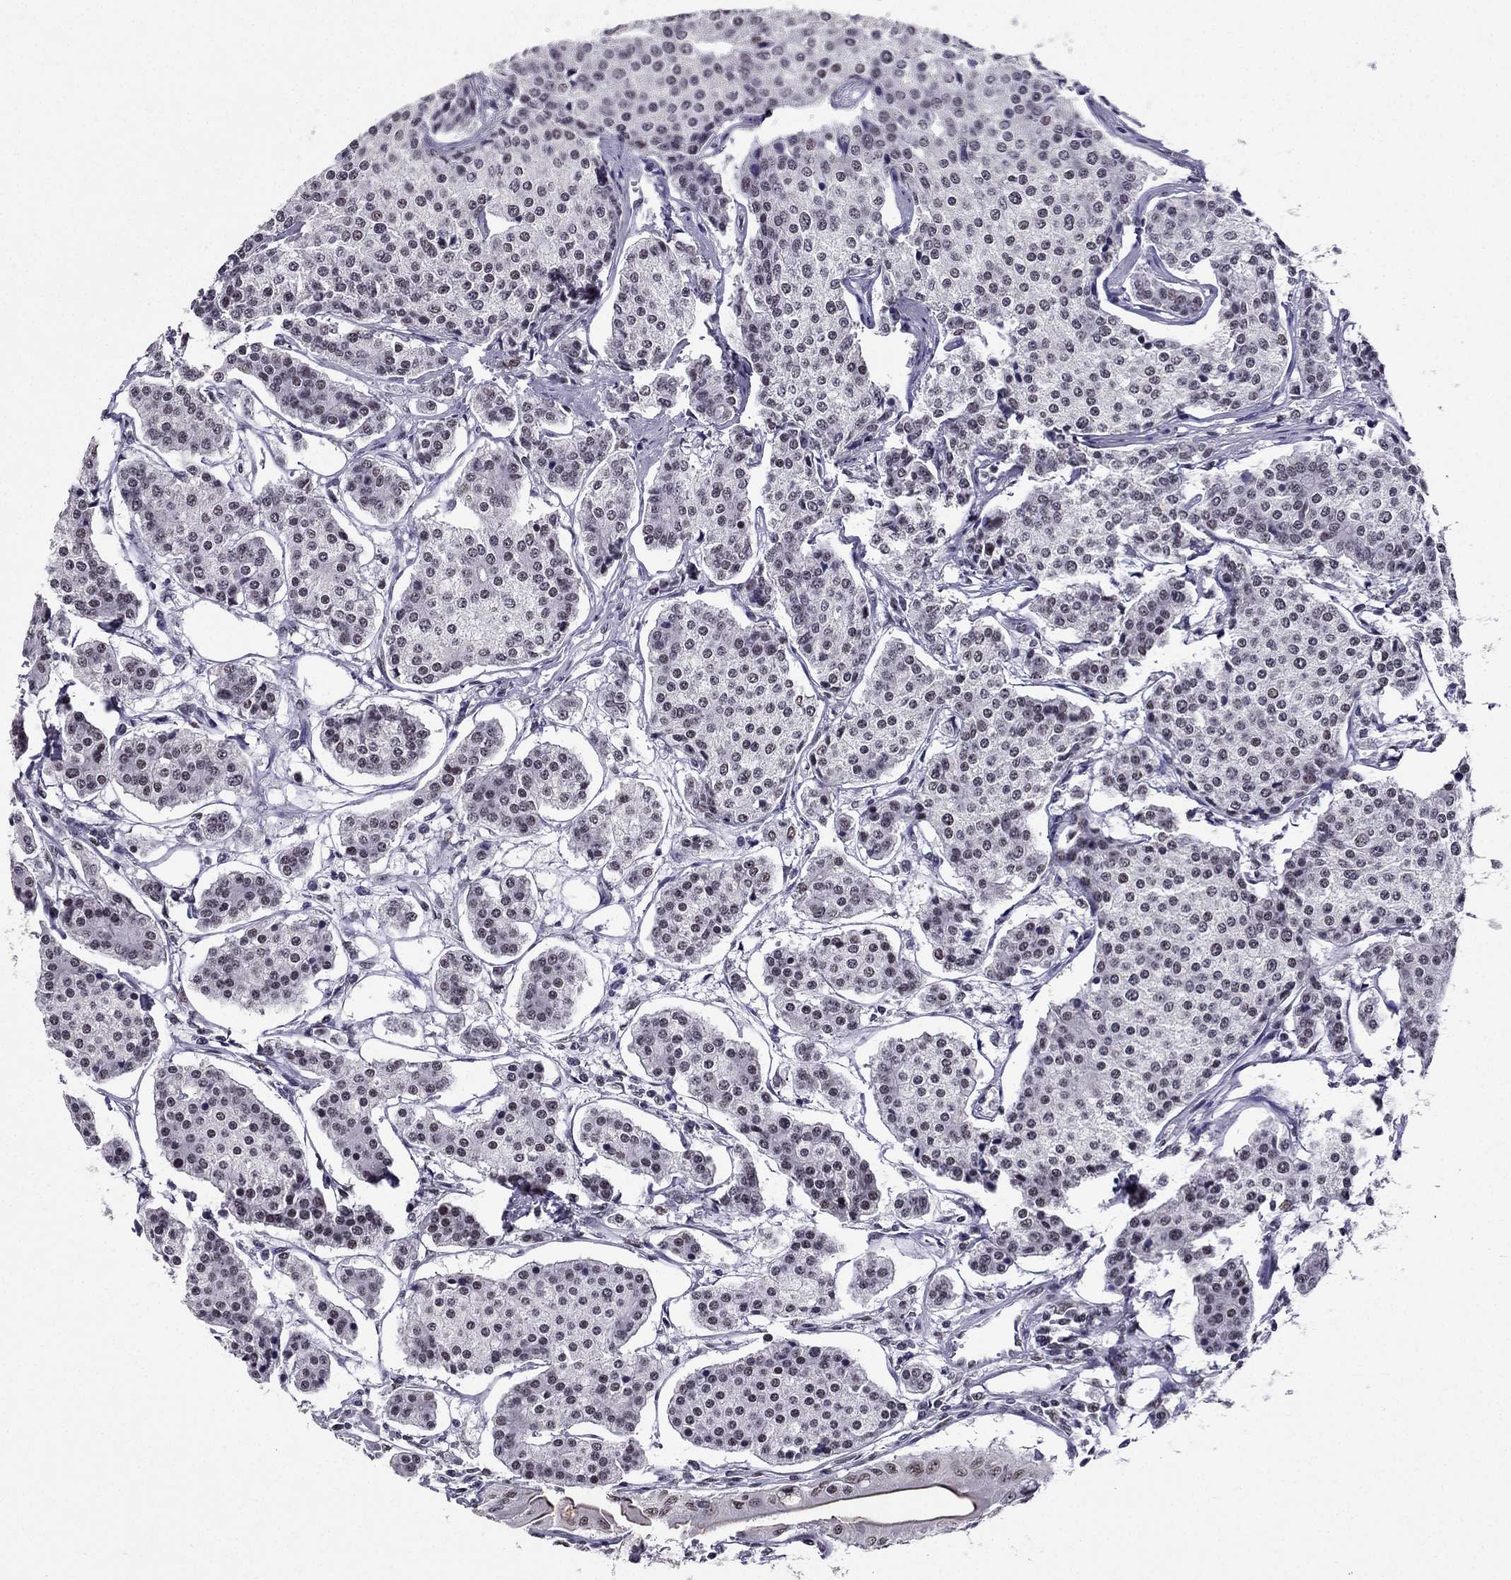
{"staining": {"intensity": "negative", "quantity": "none", "location": "none"}, "tissue": "carcinoid", "cell_type": "Tumor cells", "image_type": "cancer", "snomed": [{"axis": "morphology", "description": "Carcinoid, malignant, NOS"}, {"axis": "topography", "description": "Small intestine"}], "caption": "Immunohistochemistry histopathology image of neoplastic tissue: human carcinoid stained with DAB (3,3'-diaminobenzidine) displays no significant protein positivity in tumor cells. (DAB immunohistochemistry, high magnification).", "gene": "ZNF420", "patient": {"sex": "female", "age": 65}}